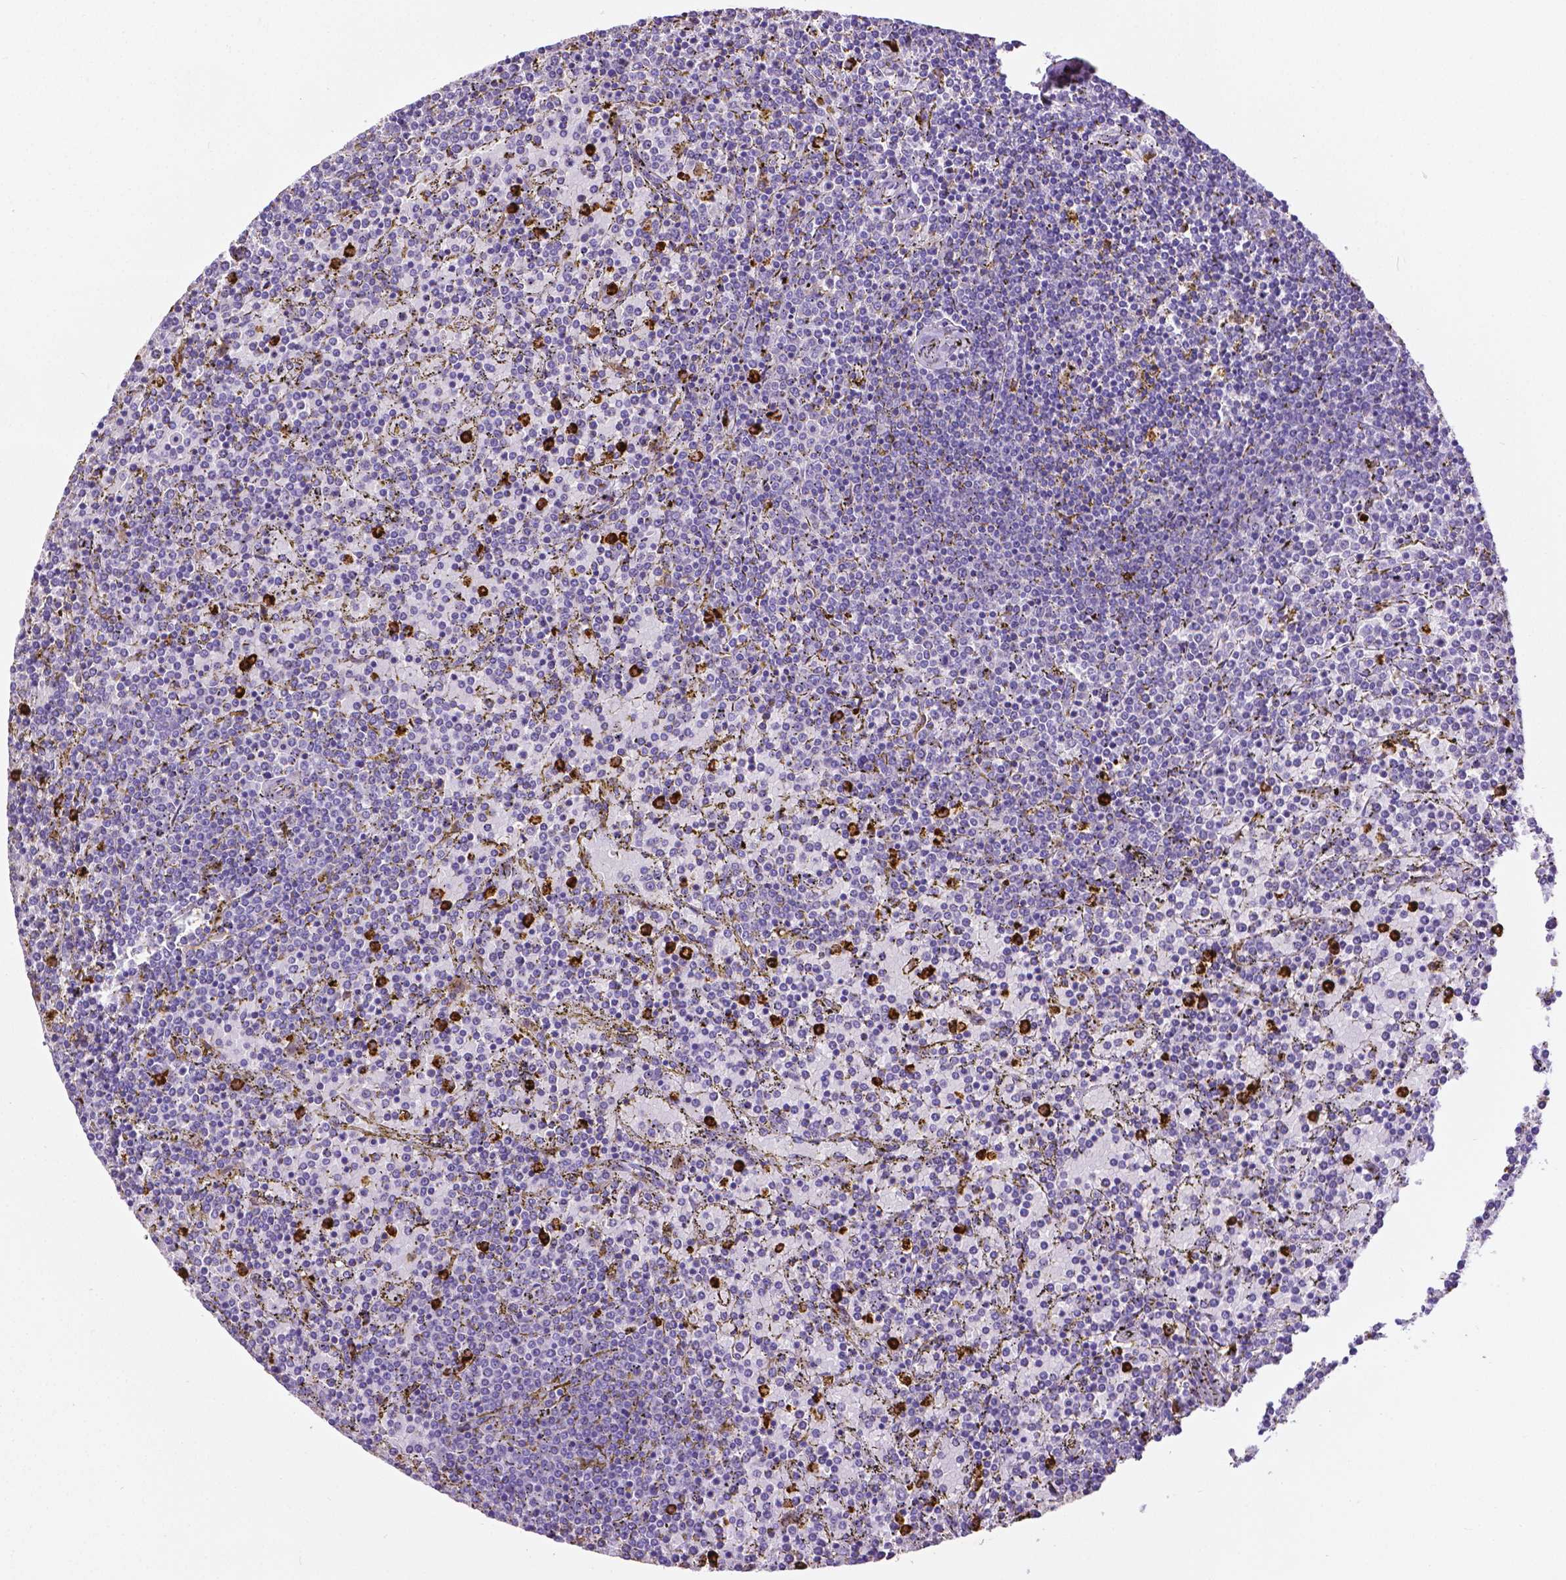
{"staining": {"intensity": "negative", "quantity": "none", "location": "none"}, "tissue": "lymphoma", "cell_type": "Tumor cells", "image_type": "cancer", "snomed": [{"axis": "morphology", "description": "Malignant lymphoma, non-Hodgkin's type, Low grade"}, {"axis": "topography", "description": "Spleen"}], "caption": "This image is of malignant lymphoma, non-Hodgkin's type (low-grade) stained with immunohistochemistry to label a protein in brown with the nuclei are counter-stained blue. There is no expression in tumor cells. (IHC, brightfield microscopy, high magnification).", "gene": "MMP9", "patient": {"sex": "female", "age": 77}}